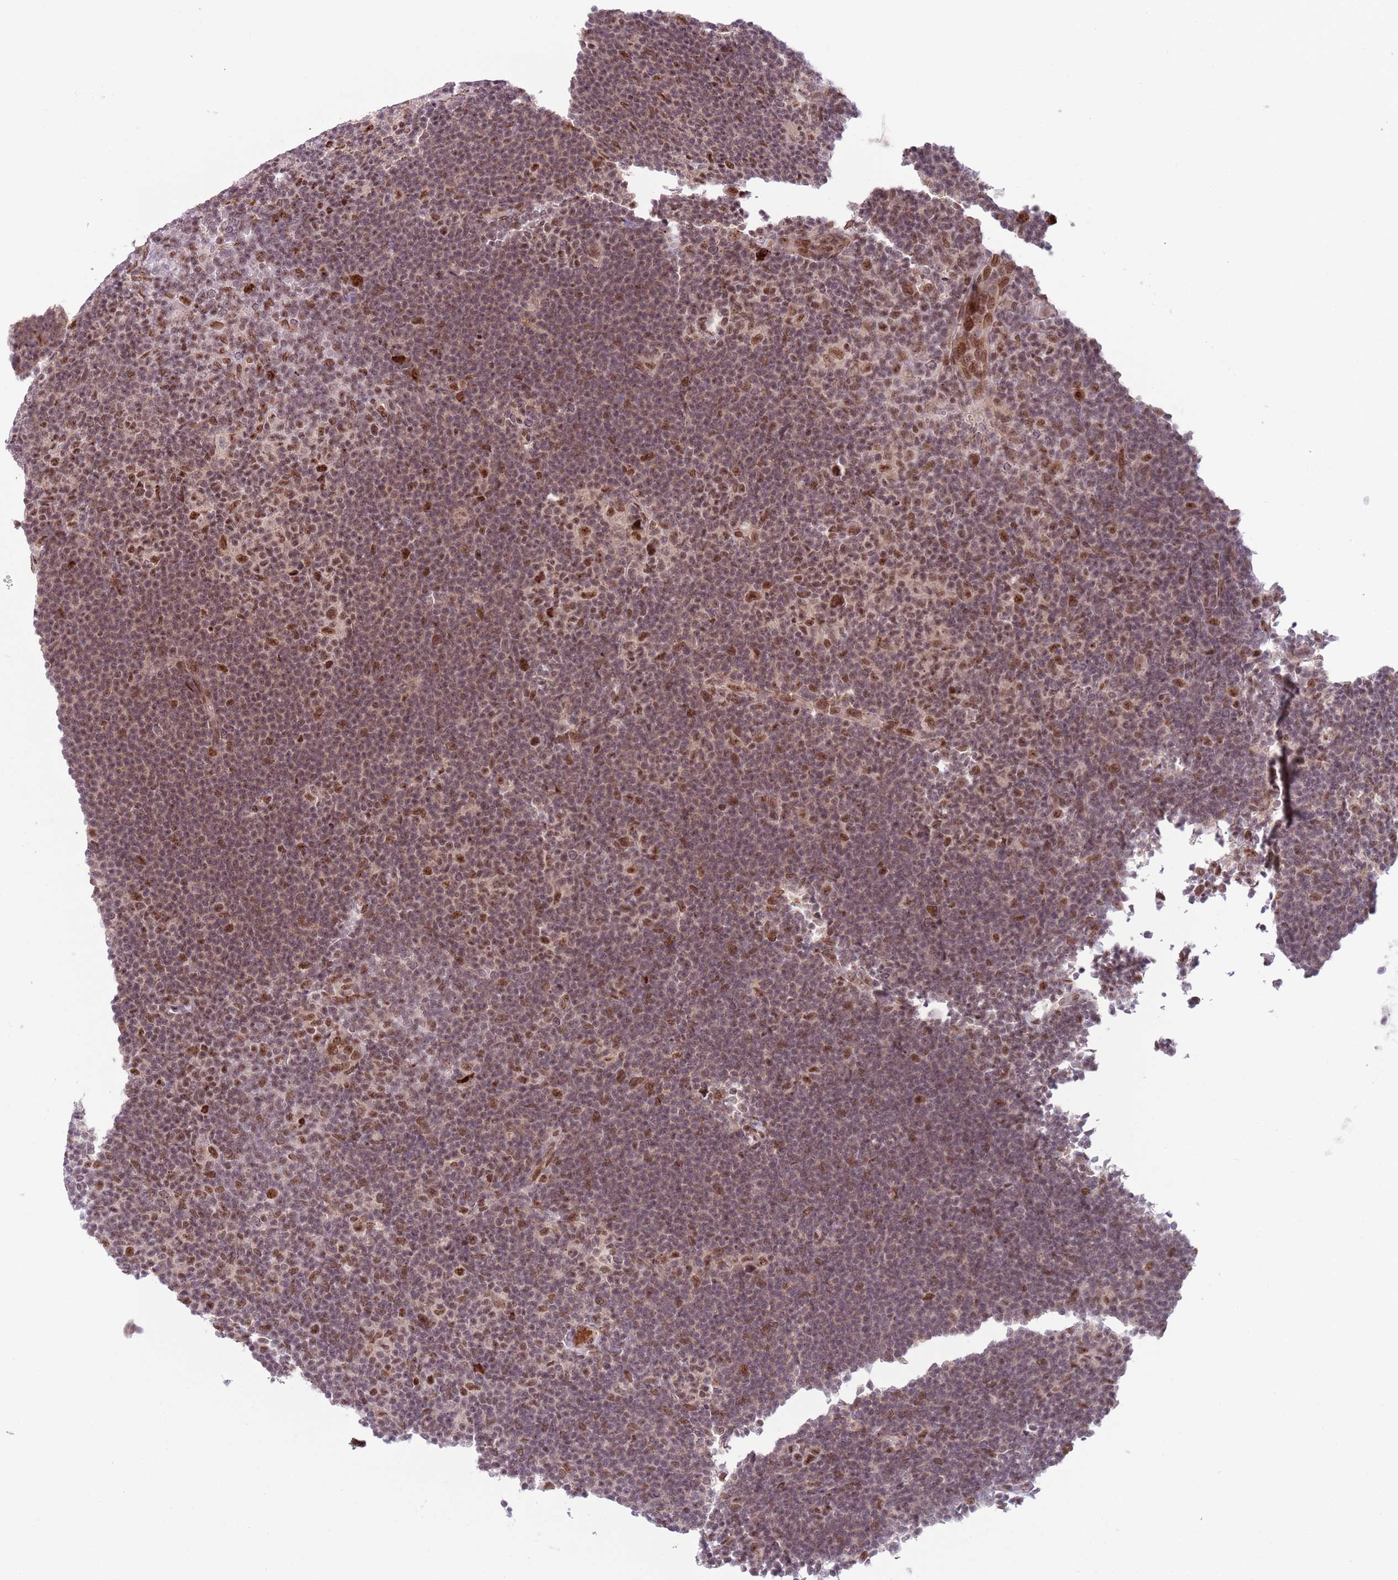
{"staining": {"intensity": "moderate", "quantity": ">75%", "location": "nuclear"}, "tissue": "lymphoma", "cell_type": "Tumor cells", "image_type": "cancer", "snomed": [{"axis": "morphology", "description": "Hodgkin's disease, NOS"}, {"axis": "topography", "description": "Lymph node"}], "caption": "Human lymphoma stained with a brown dye displays moderate nuclear positive positivity in approximately >75% of tumor cells.", "gene": "SIPA1L3", "patient": {"sex": "female", "age": 57}}